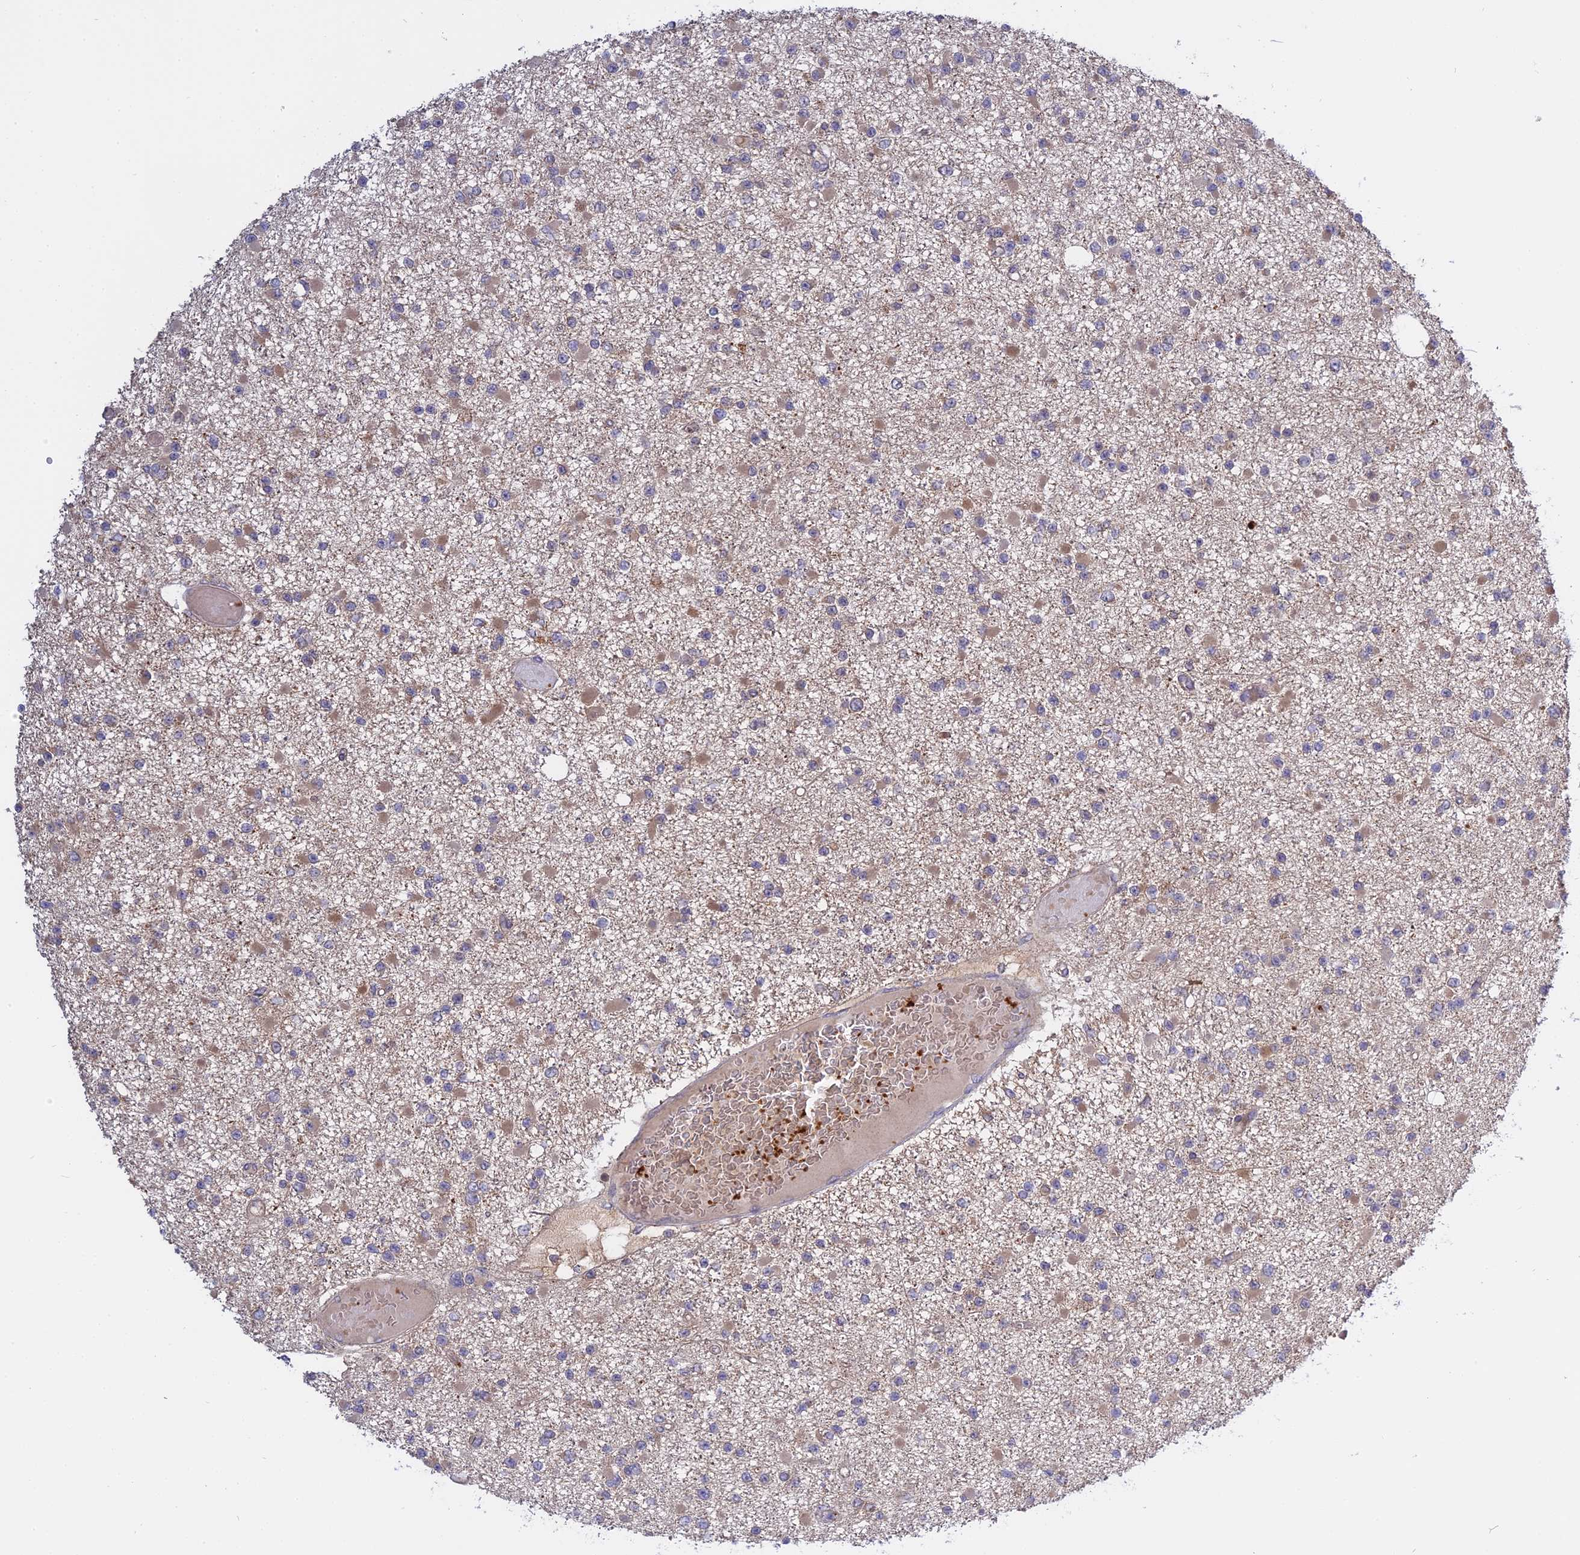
{"staining": {"intensity": "weak", "quantity": "<25%", "location": "cytoplasmic/membranous"}, "tissue": "glioma", "cell_type": "Tumor cells", "image_type": "cancer", "snomed": [{"axis": "morphology", "description": "Glioma, malignant, Low grade"}, {"axis": "topography", "description": "Brain"}], "caption": "The micrograph reveals no staining of tumor cells in glioma. Brightfield microscopy of immunohistochemistry (IHC) stained with DAB (brown) and hematoxylin (blue), captured at high magnification.", "gene": "IL21R", "patient": {"sex": "female", "age": 22}}